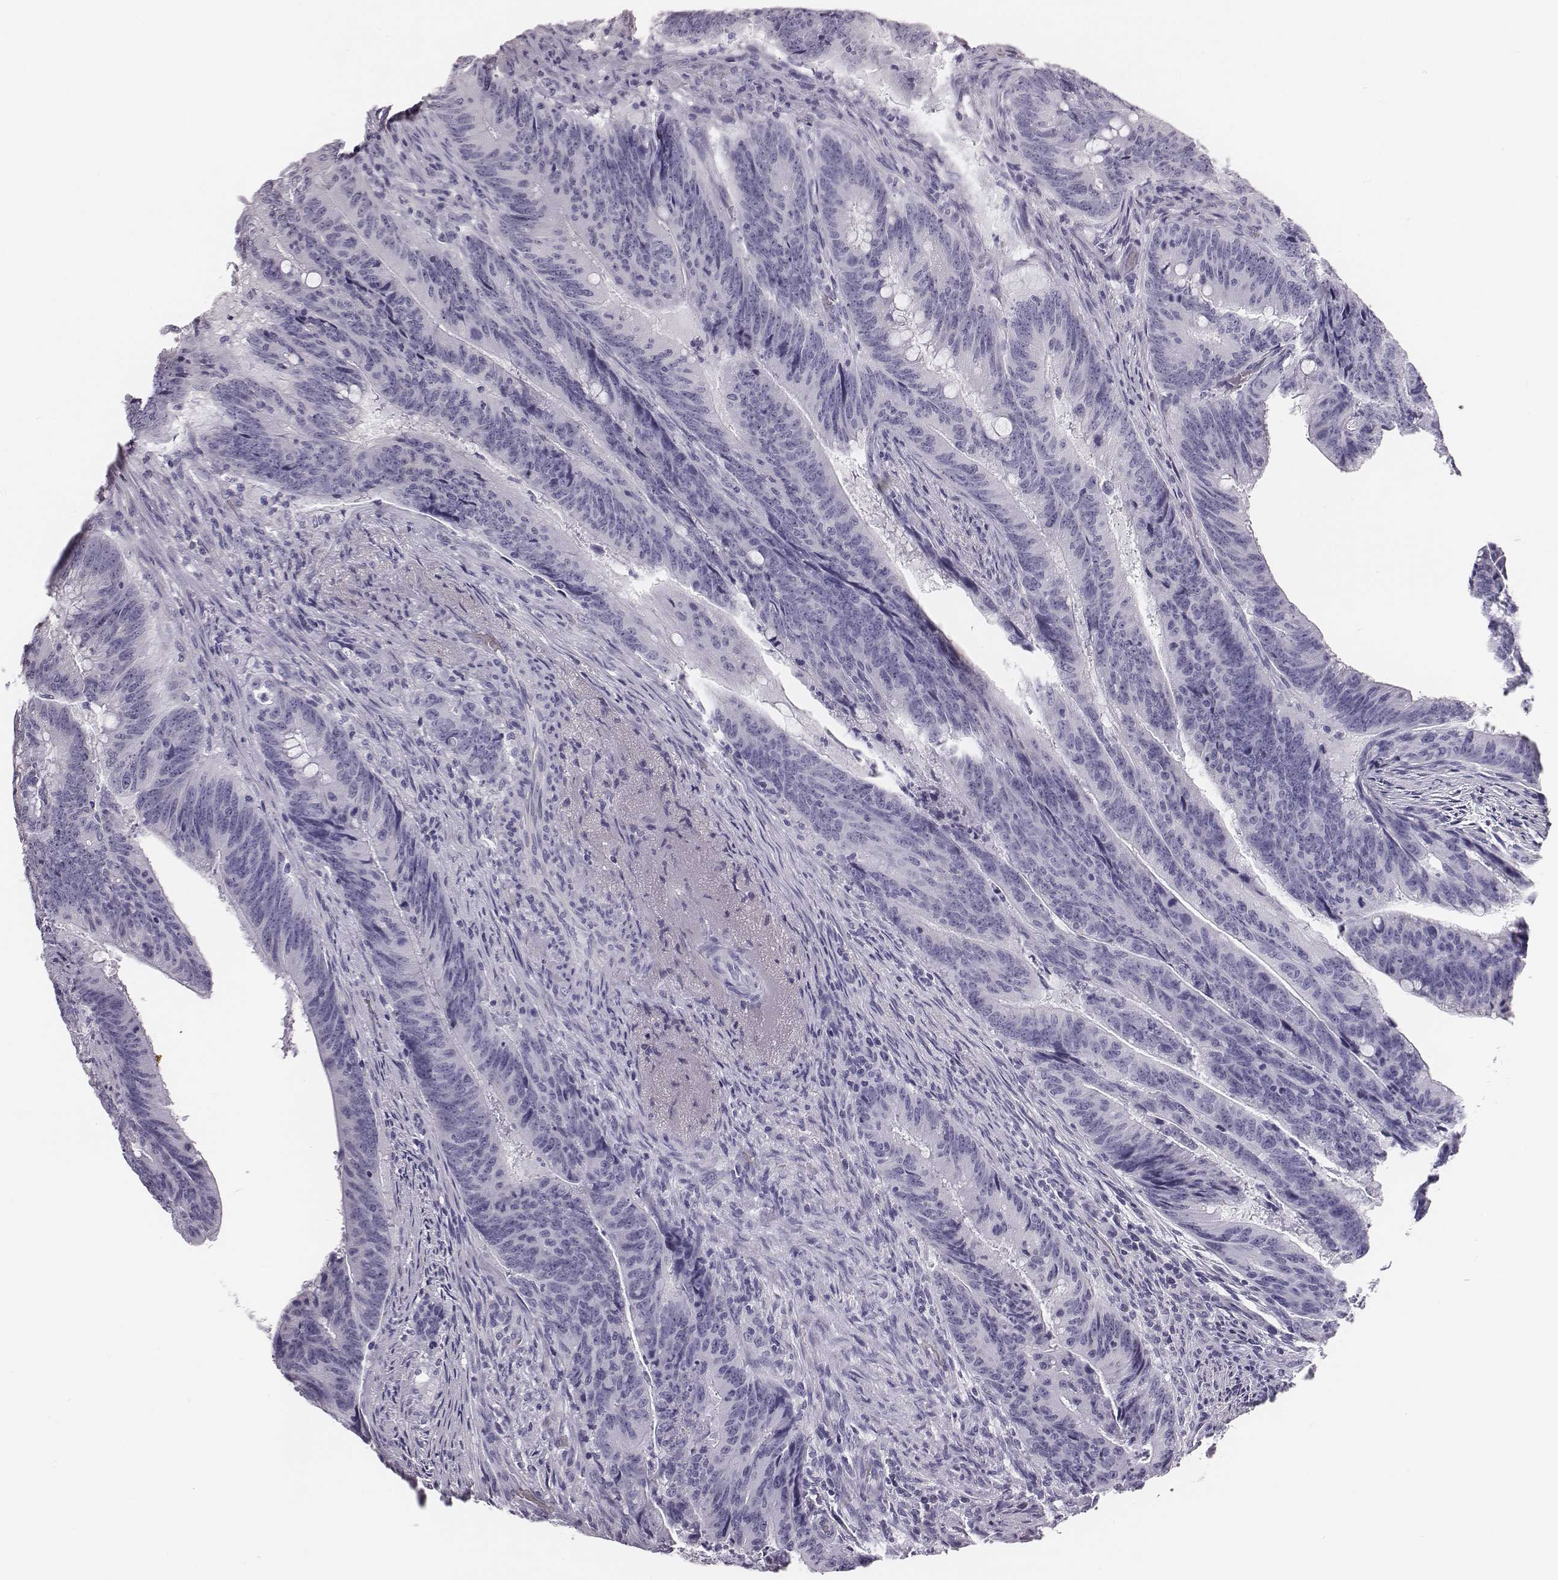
{"staining": {"intensity": "negative", "quantity": "none", "location": "none"}, "tissue": "colorectal cancer", "cell_type": "Tumor cells", "image_type": "cancer", "snomed": [{"axis": "morphology", "description": "Adenocarcinoma, NOS"}, {"axis": "topography", "description": "Colon"}], "caption": "High power microscopy histopathology image of an immunohistochemistry histopathology image of adenocarcinoma (colorectal), revealing no significant positivity in tumor cells.", "gene": "HBZ", "patient": {"sex": "female", "age": 87}}